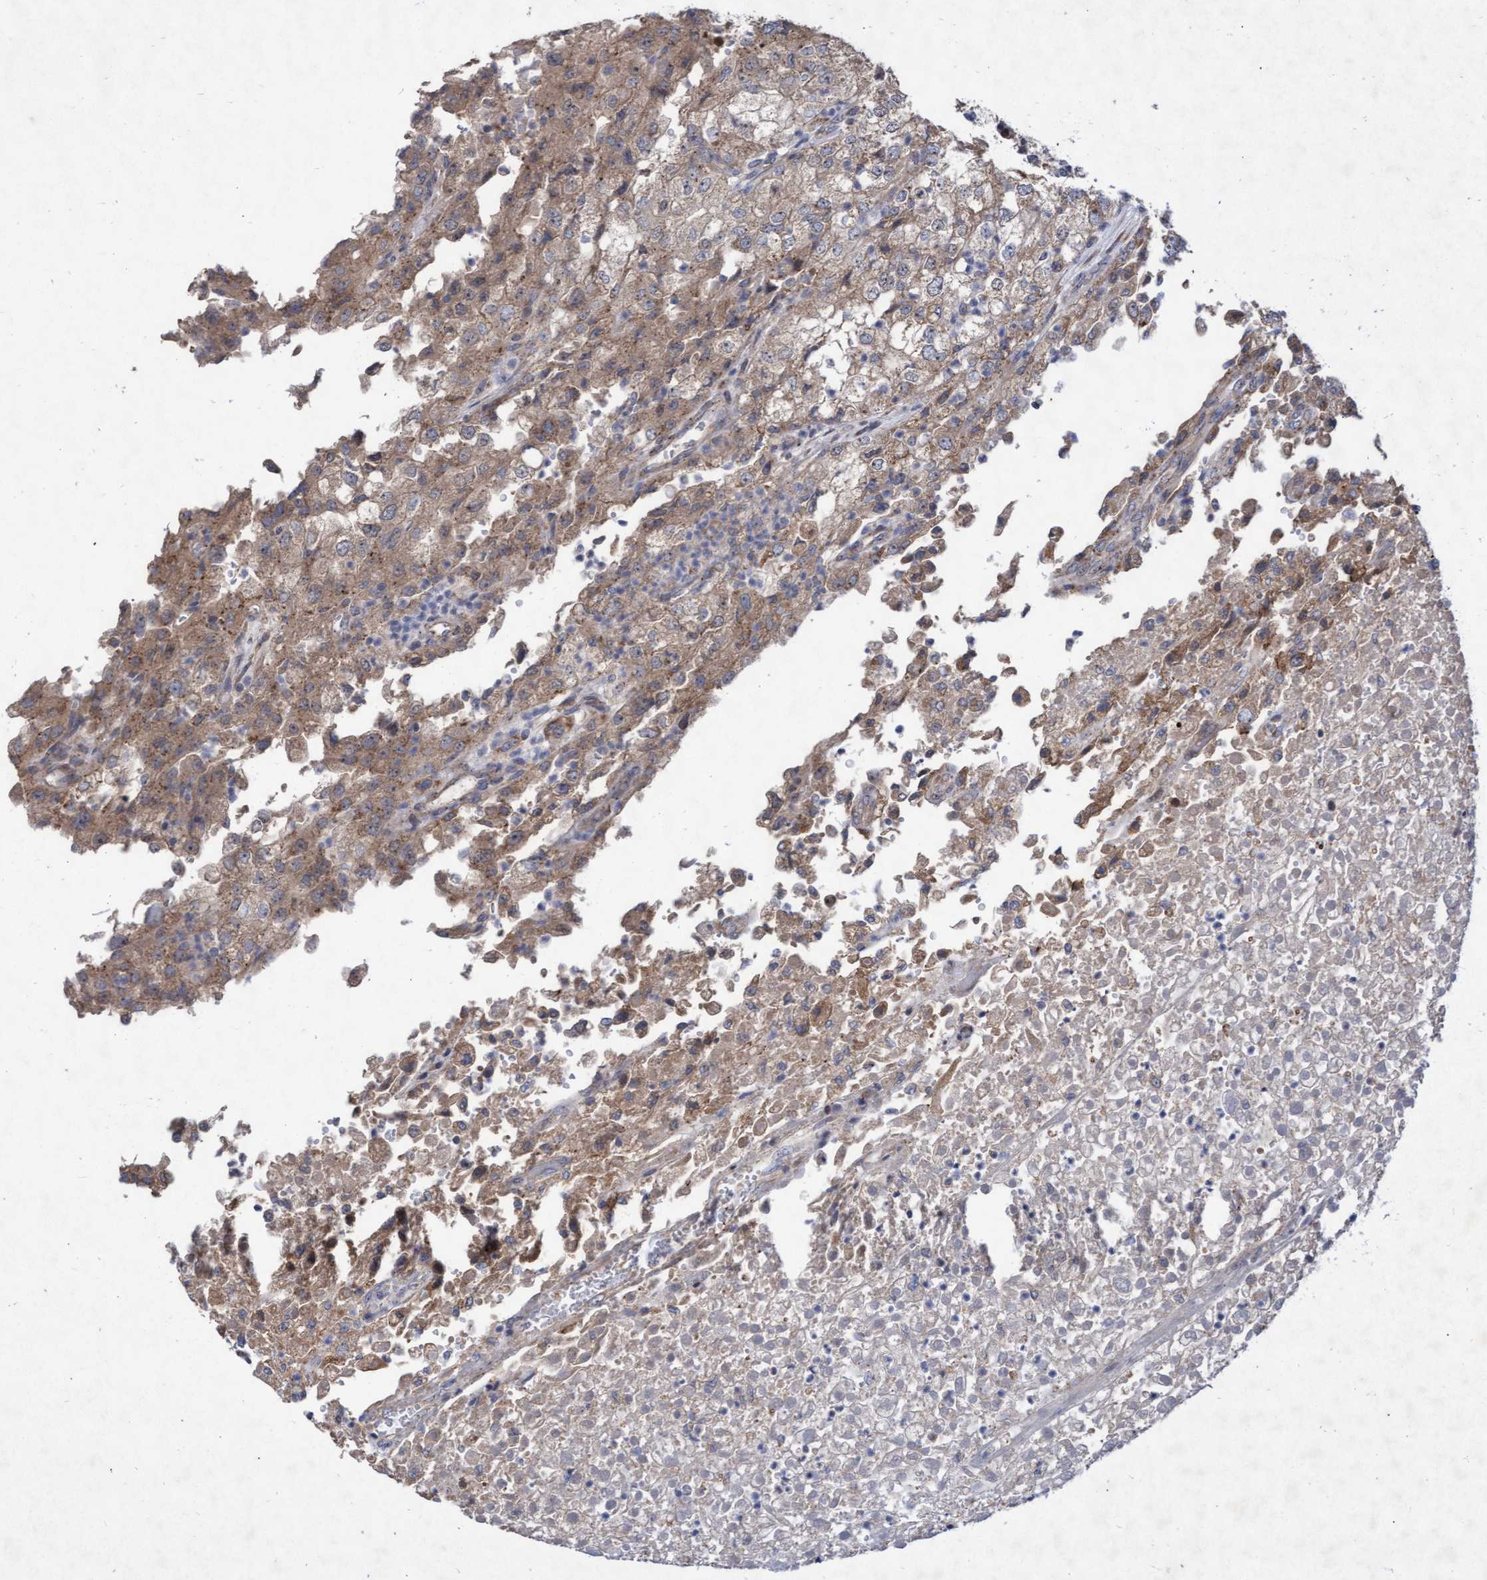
{"staining": {"intensity": "weak", "quantity": ">75%", "location": "cytoplasmic/membranous"}, "tissue": "renal cancer", "cell_type": "Tumor cells", "image_type": "cancer", "snomed": [{"axis": "morphology", "description": "Adenocarcinoma, NOS"}, {"axis": "topography", "description": "Kidney"}], "caption": "Tumor cells exhibit weak cytoplasmic/membranous expression in about >75% of cells in renal cancer. Ihc stains the protein of interest in brown and the nuclei are stained blue.", "gene": "ABCF2", "patient": {"sex": "female", "age": 54}}